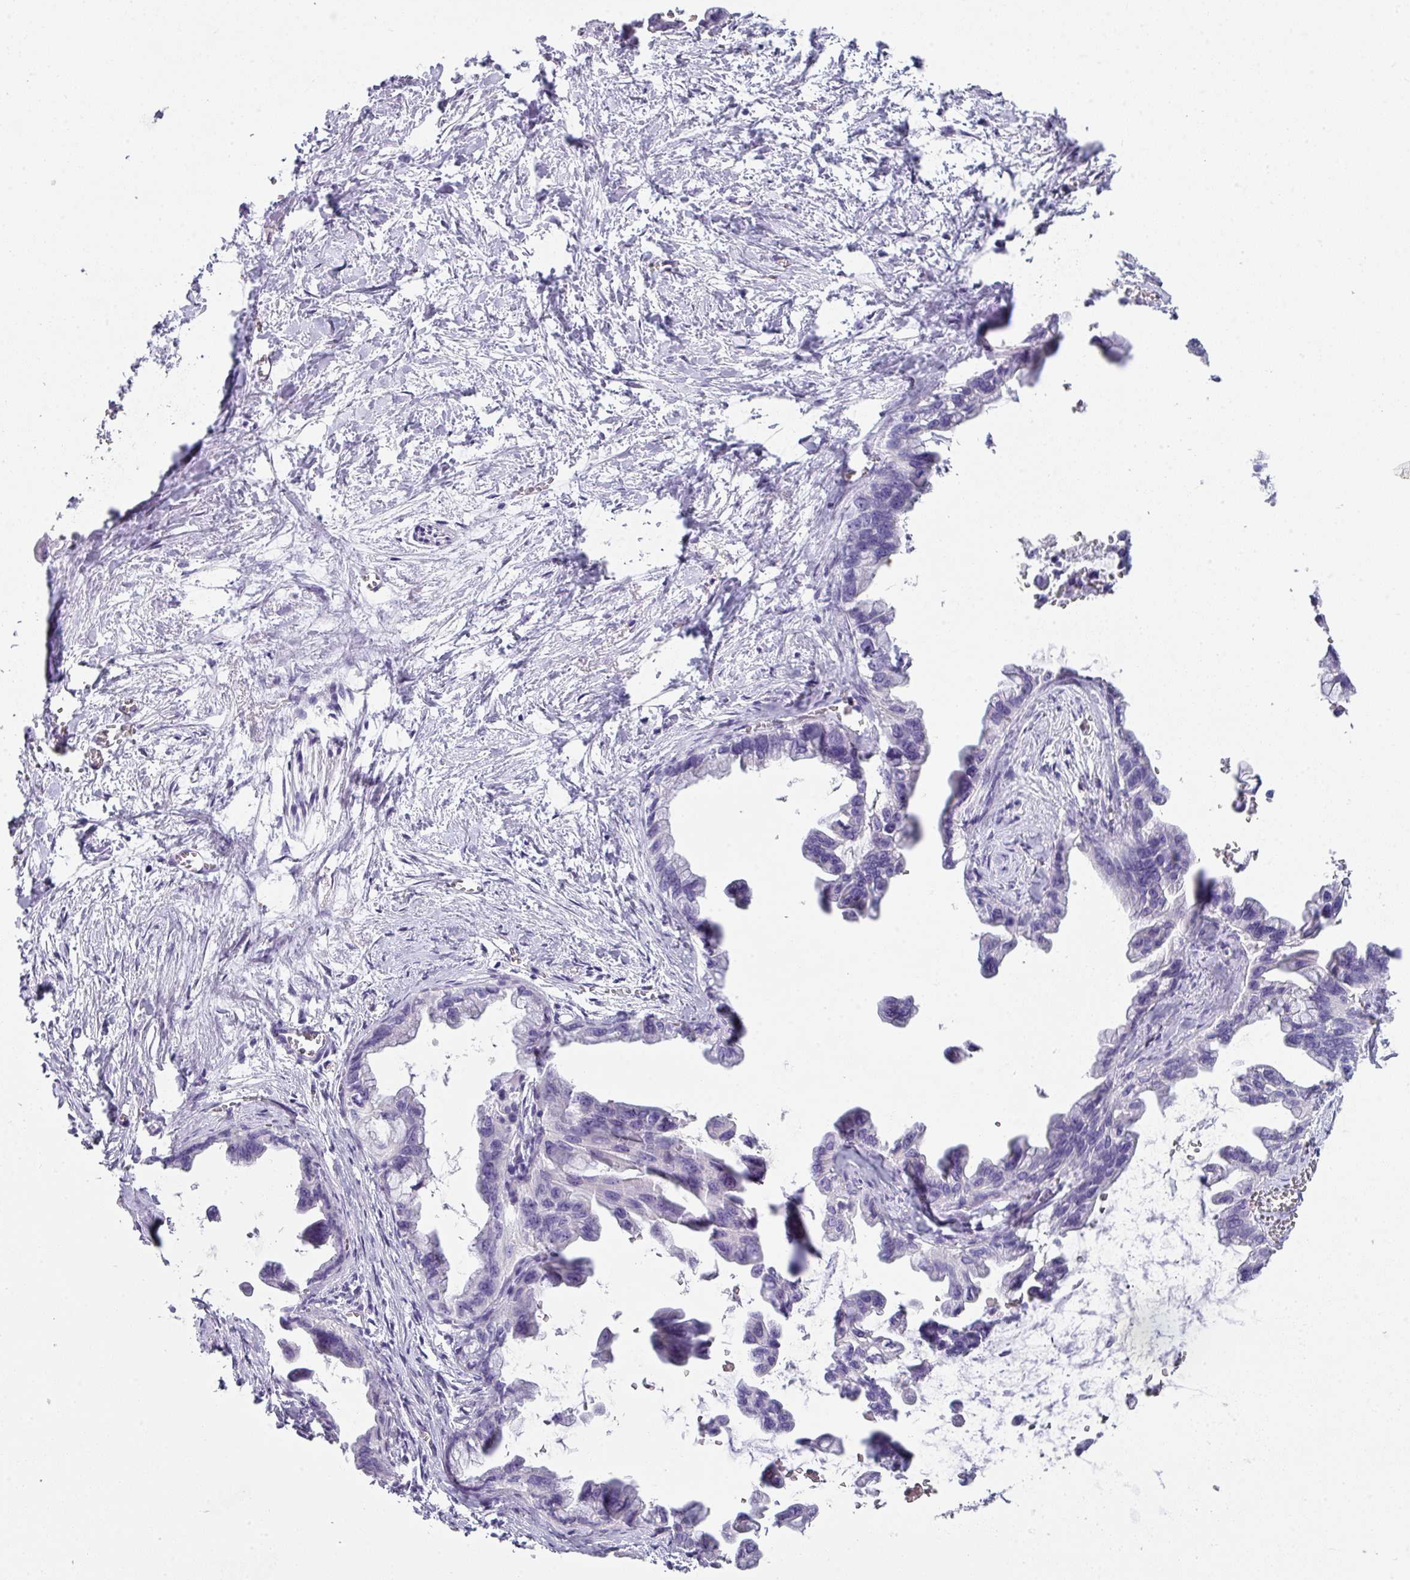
{"staining": {"intensity": "negative", "quantity": "none", "location": "none"}, "tissue": "pancreatic cancer", "cell_type": "Tumor cells", "image_type": "cancer", "snomed": [{"axis": "morphology", "description": "Adenocarcinoma, NOS"}, {"axis": "topography", "description": "Pancreas"}], "caption": "IHC photomicrograph of pancreatic cancer (adenocarcinoma) stained for a protein (brown), which exhibits no positivity in tumor cells.", "gene": "DEFB115", "patient": {"sex": "male", "age": 61}}